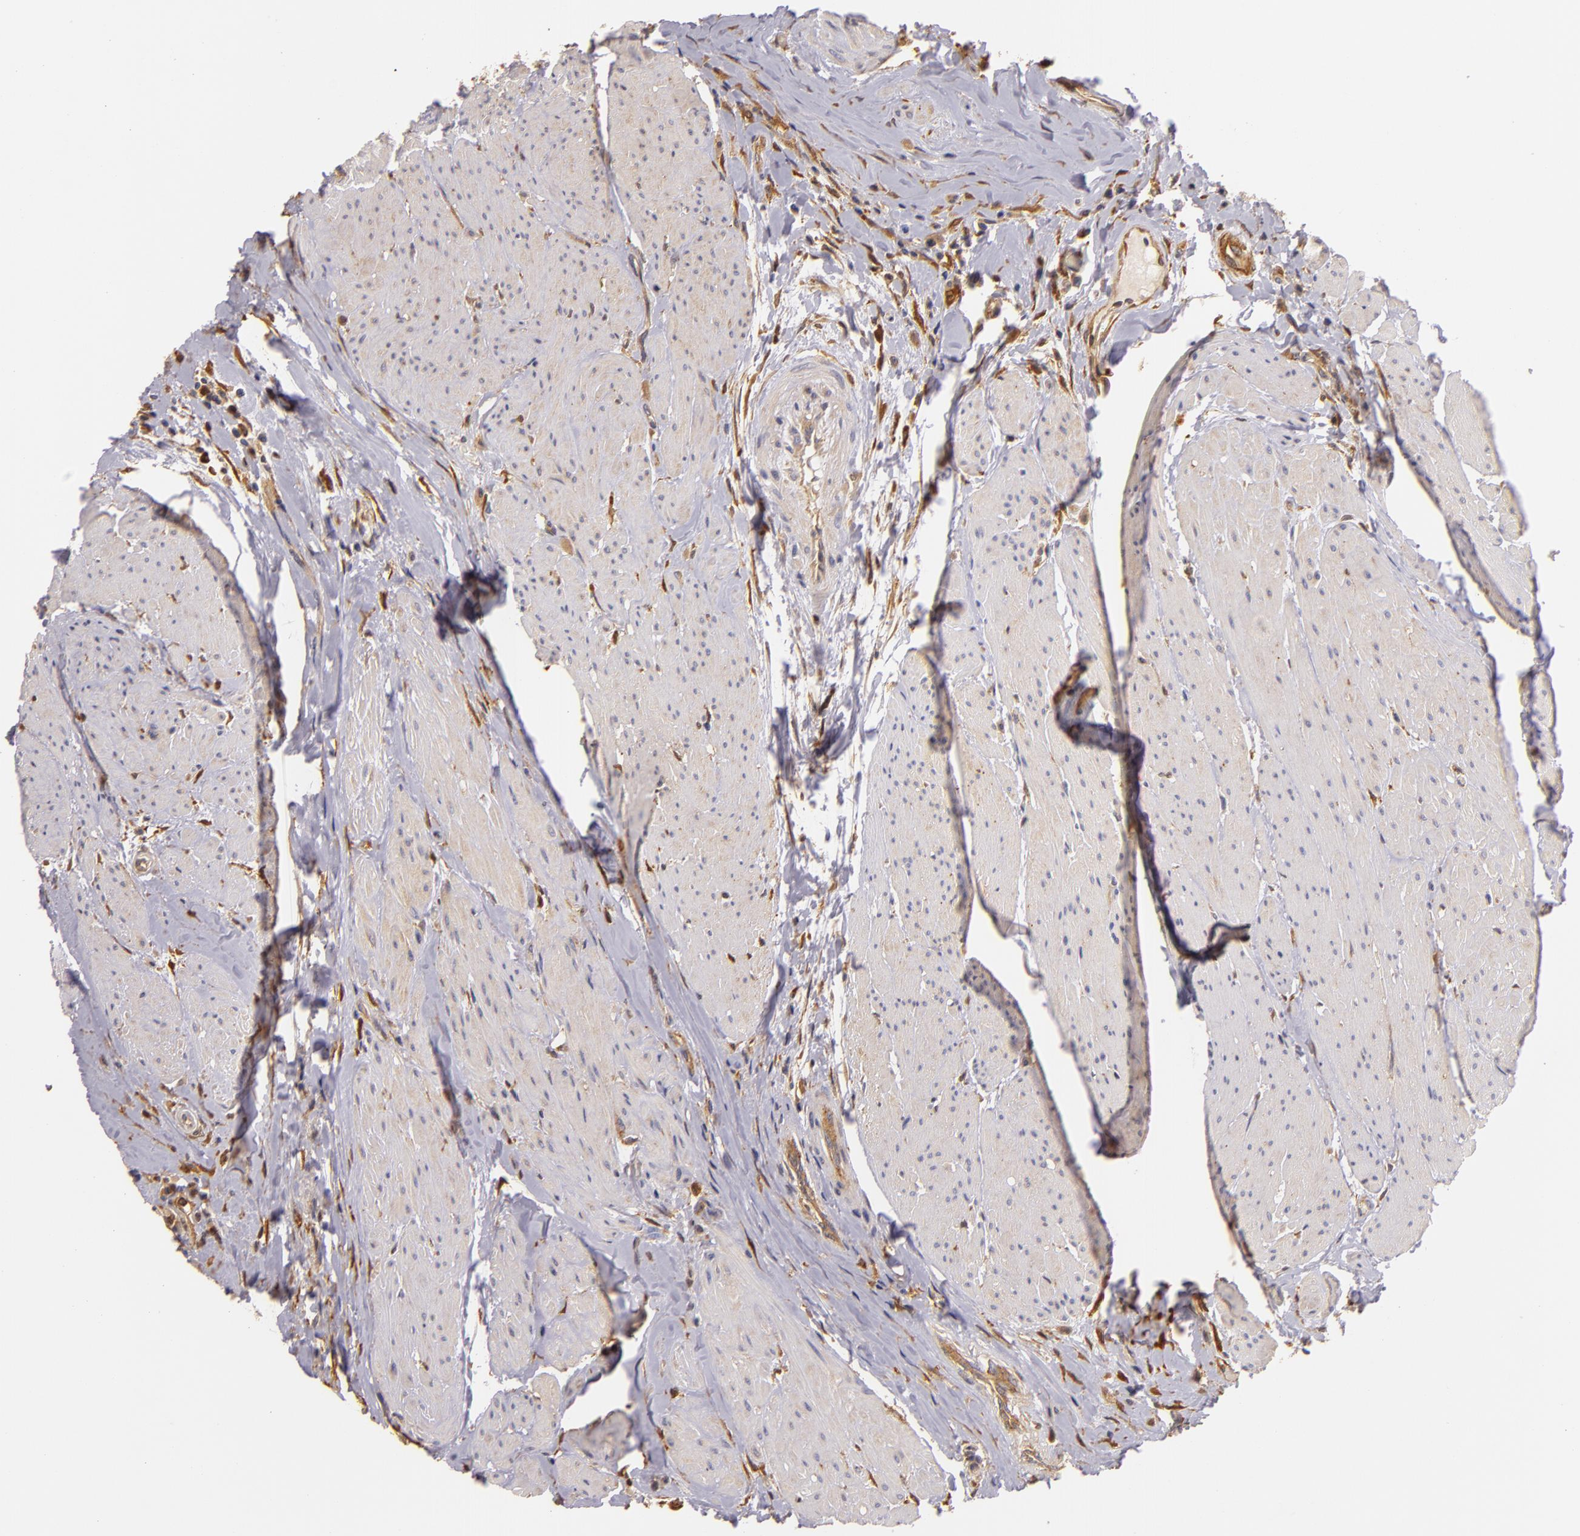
{"staining": {"intensity": "moderate", "quantity": ">75%", "location": "cytoplasmic/membranous"}, "tissue": "urothelial cancer", "cell_type": "Tumor cells", "image_type": "cancer", "snomed": [{"axis": "morphology", "description": "Urothelial carcinoma, High grade"}, {"axis": "topography", "description": "Urinary bladder"}], "caption": "A brown stain highlights moderate cytoplasmic/membranous positivity of a protein in human urothelial carcinoma (high-grade) tumor cells.", "gene": "TOM1", "patient": {"sex": "male", "age": 66}}